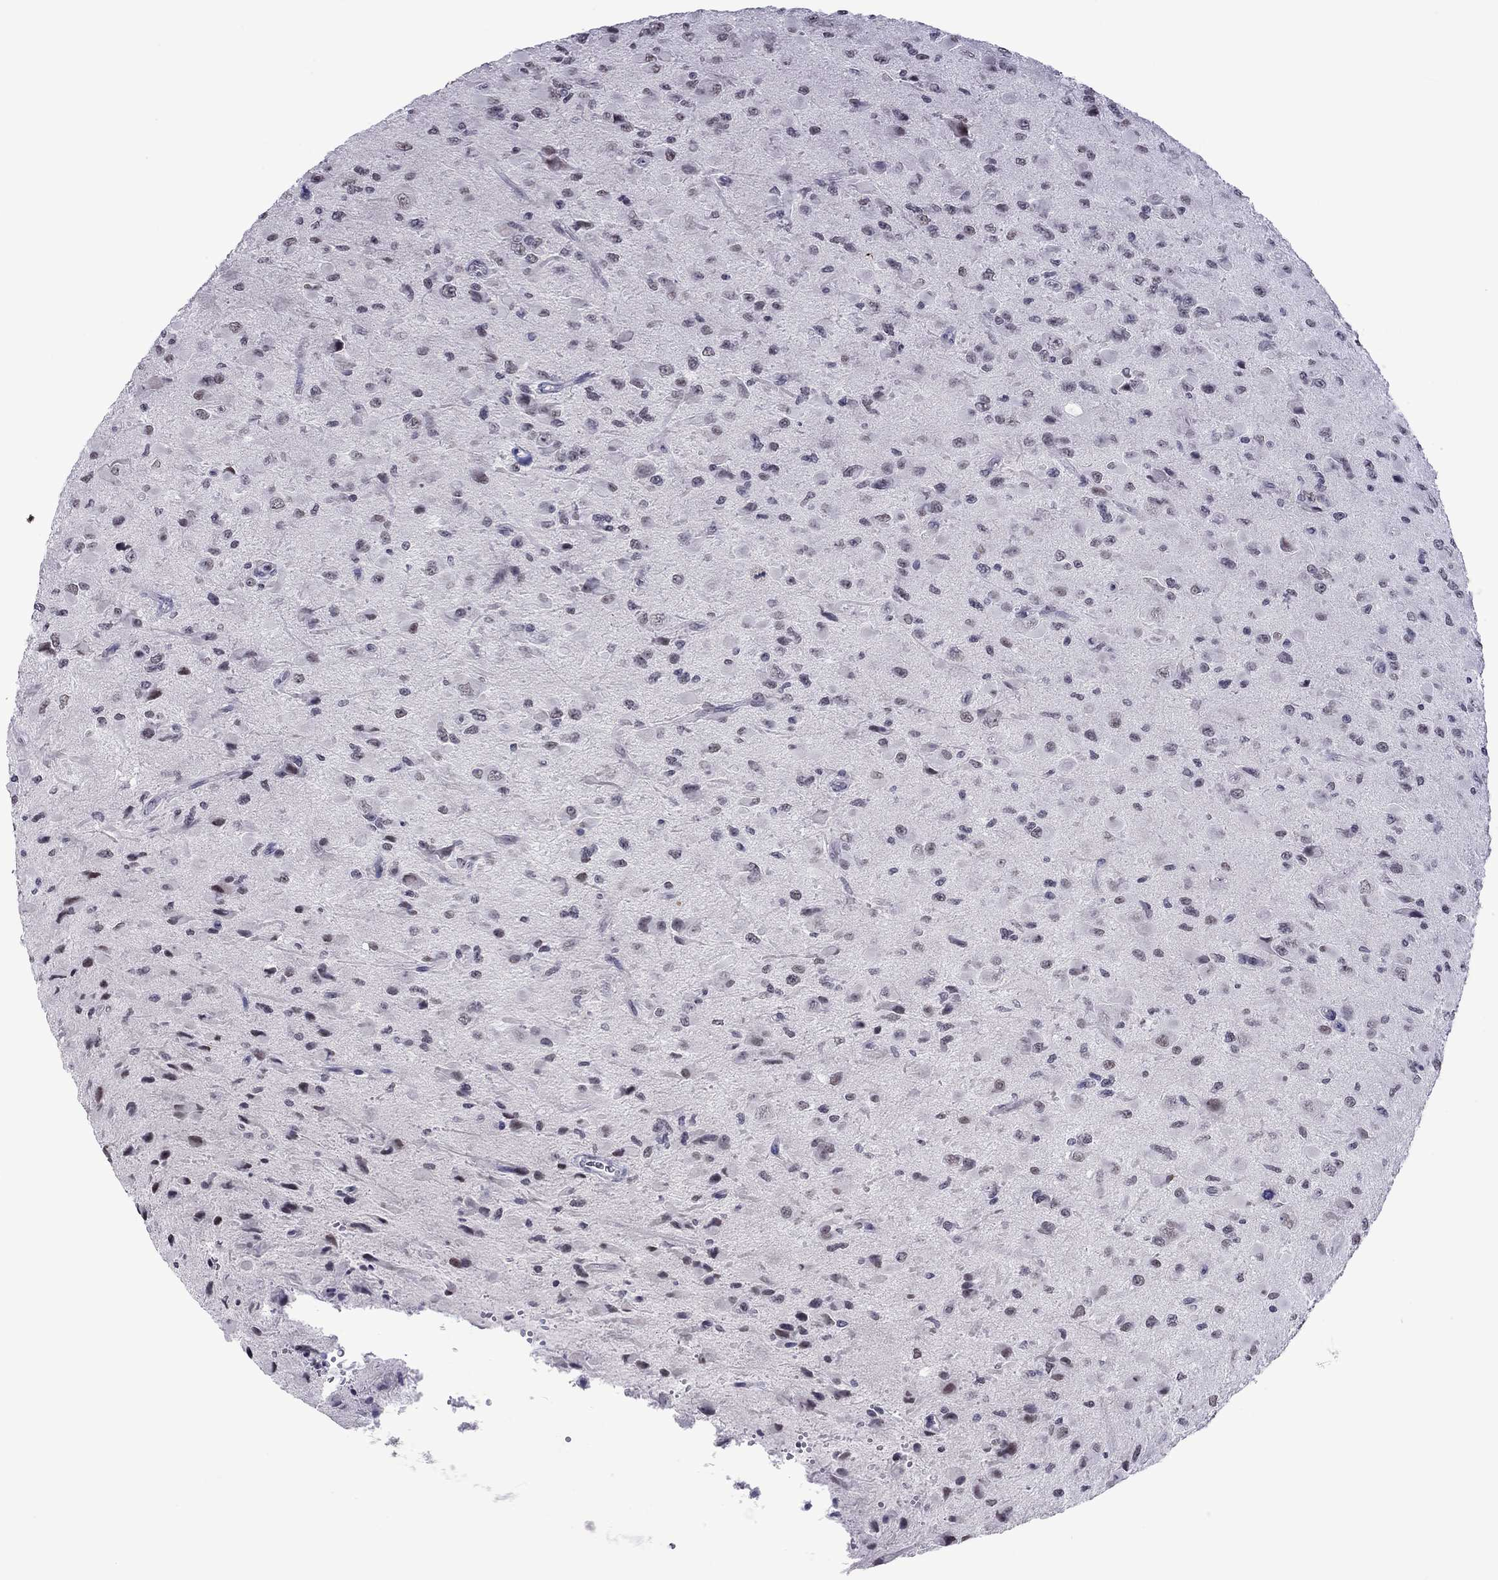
{"staining": {"intensity": "moderate", "quantity": "<25%", "location": "nuclear"}, "tissue": "glioma", "cell_type": "Tumor cells", "image_type": "cancer", "snomed": [{"axis": "morphology", "description": "Glioma, malignant, High grade"}, {"axis": "topography", "description": "Cerebral cortex"}], "caption": "Immunohistochemical staining of human malignant glioma (high-grade) shows low levels of moderate nuclear protein expression in about <25% of tumor cells.", "gene": "PPP1R3A", "patient": {"sex": "male", "age": 35}}